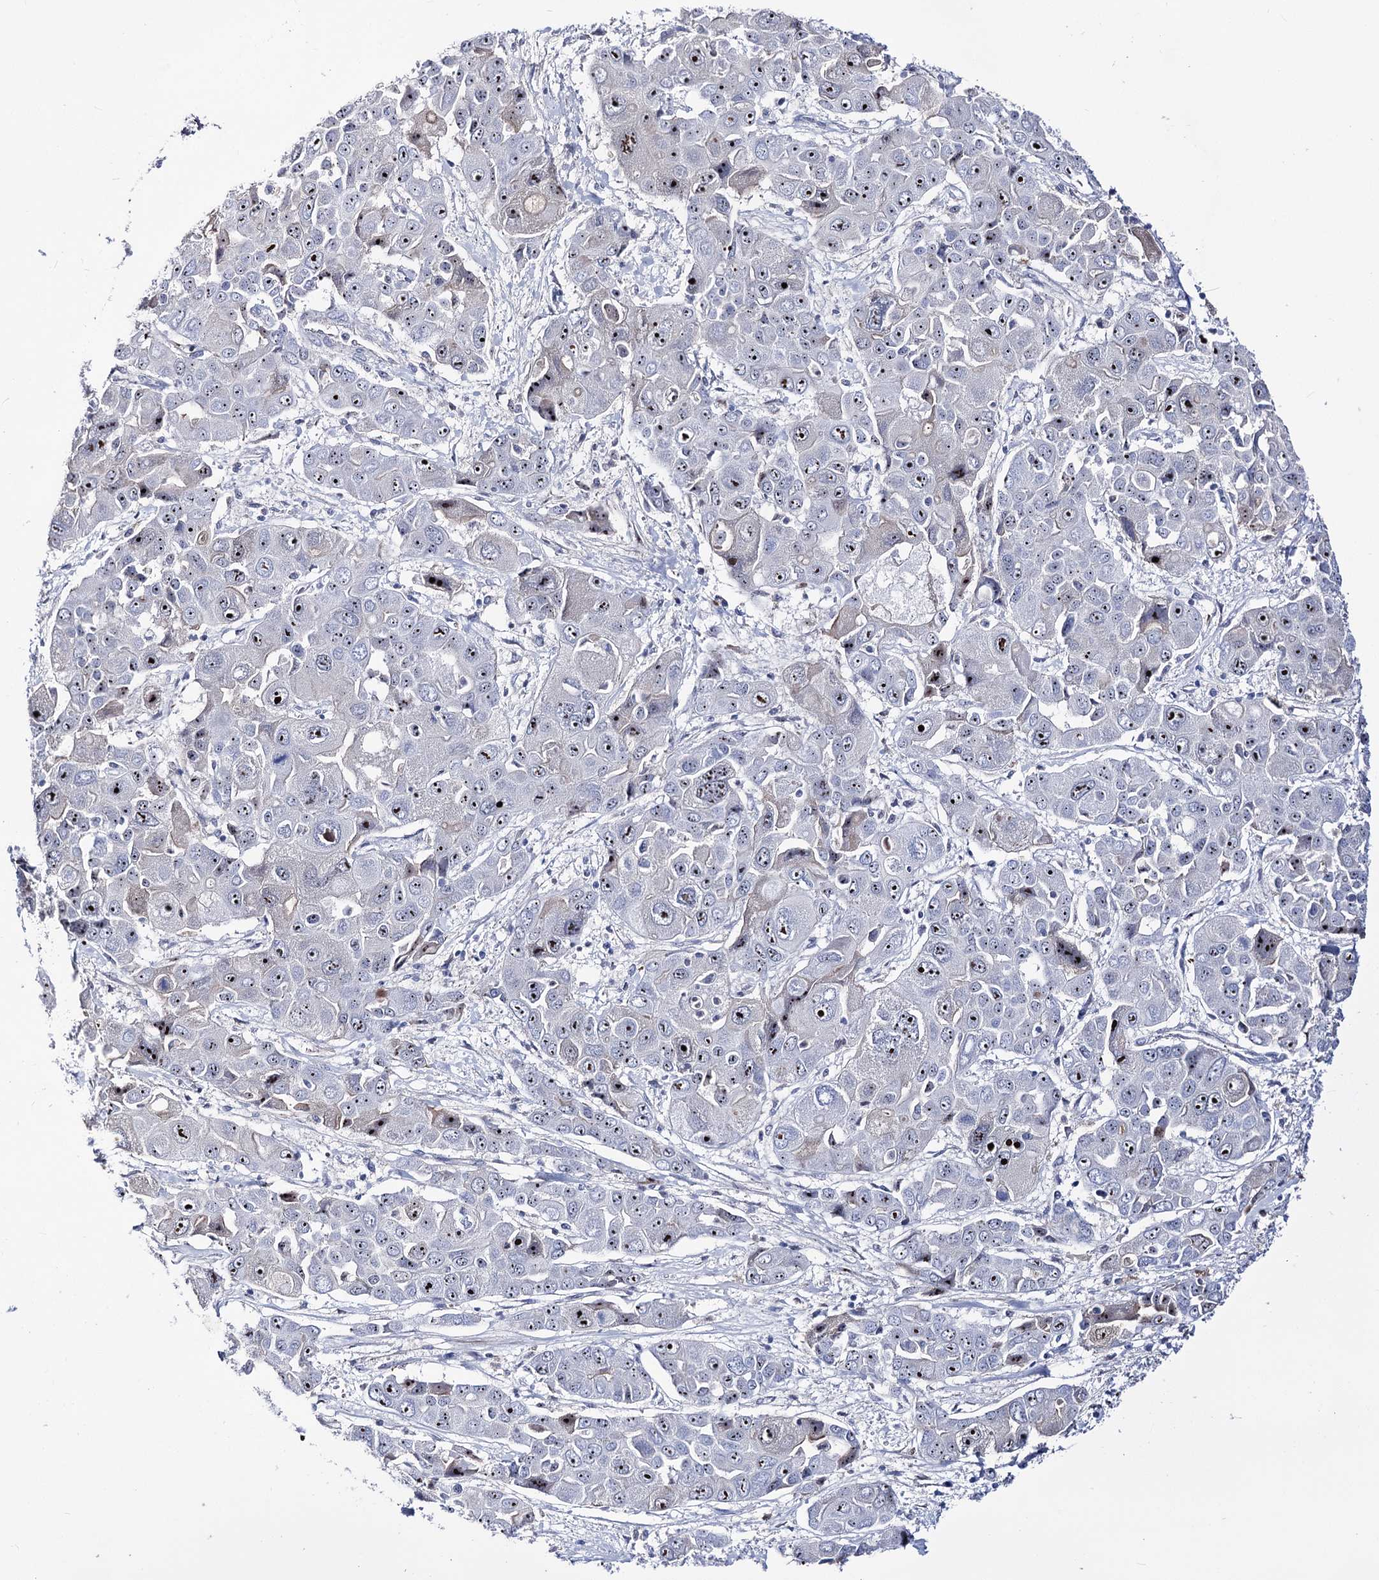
{"staining": {"intensity": "moderate", "quantity": ">75%", "location": "nuclear"}, "tissue": "liver cancer", "cell_type": "Tumor cells", "image_type": "cancer", "snomed": [{"axis": "morphology", "description": "Cholangiocarcinoma"}, {"axis": "topography", "description": "Liver"}], "caption": "Cholangiocarcinoma (liver) was stained to show a protein in brown. There is medium levels of moderate nuclear staining in about >75% of tumor cells. The staining was performed using DAB to visualize the protein expression in brown, while the nuclei were stained in blue with hematoxylin (Magnification: 20x).", "gene": "PCGF5", "patient": {"sex": "male", "age": 67}}